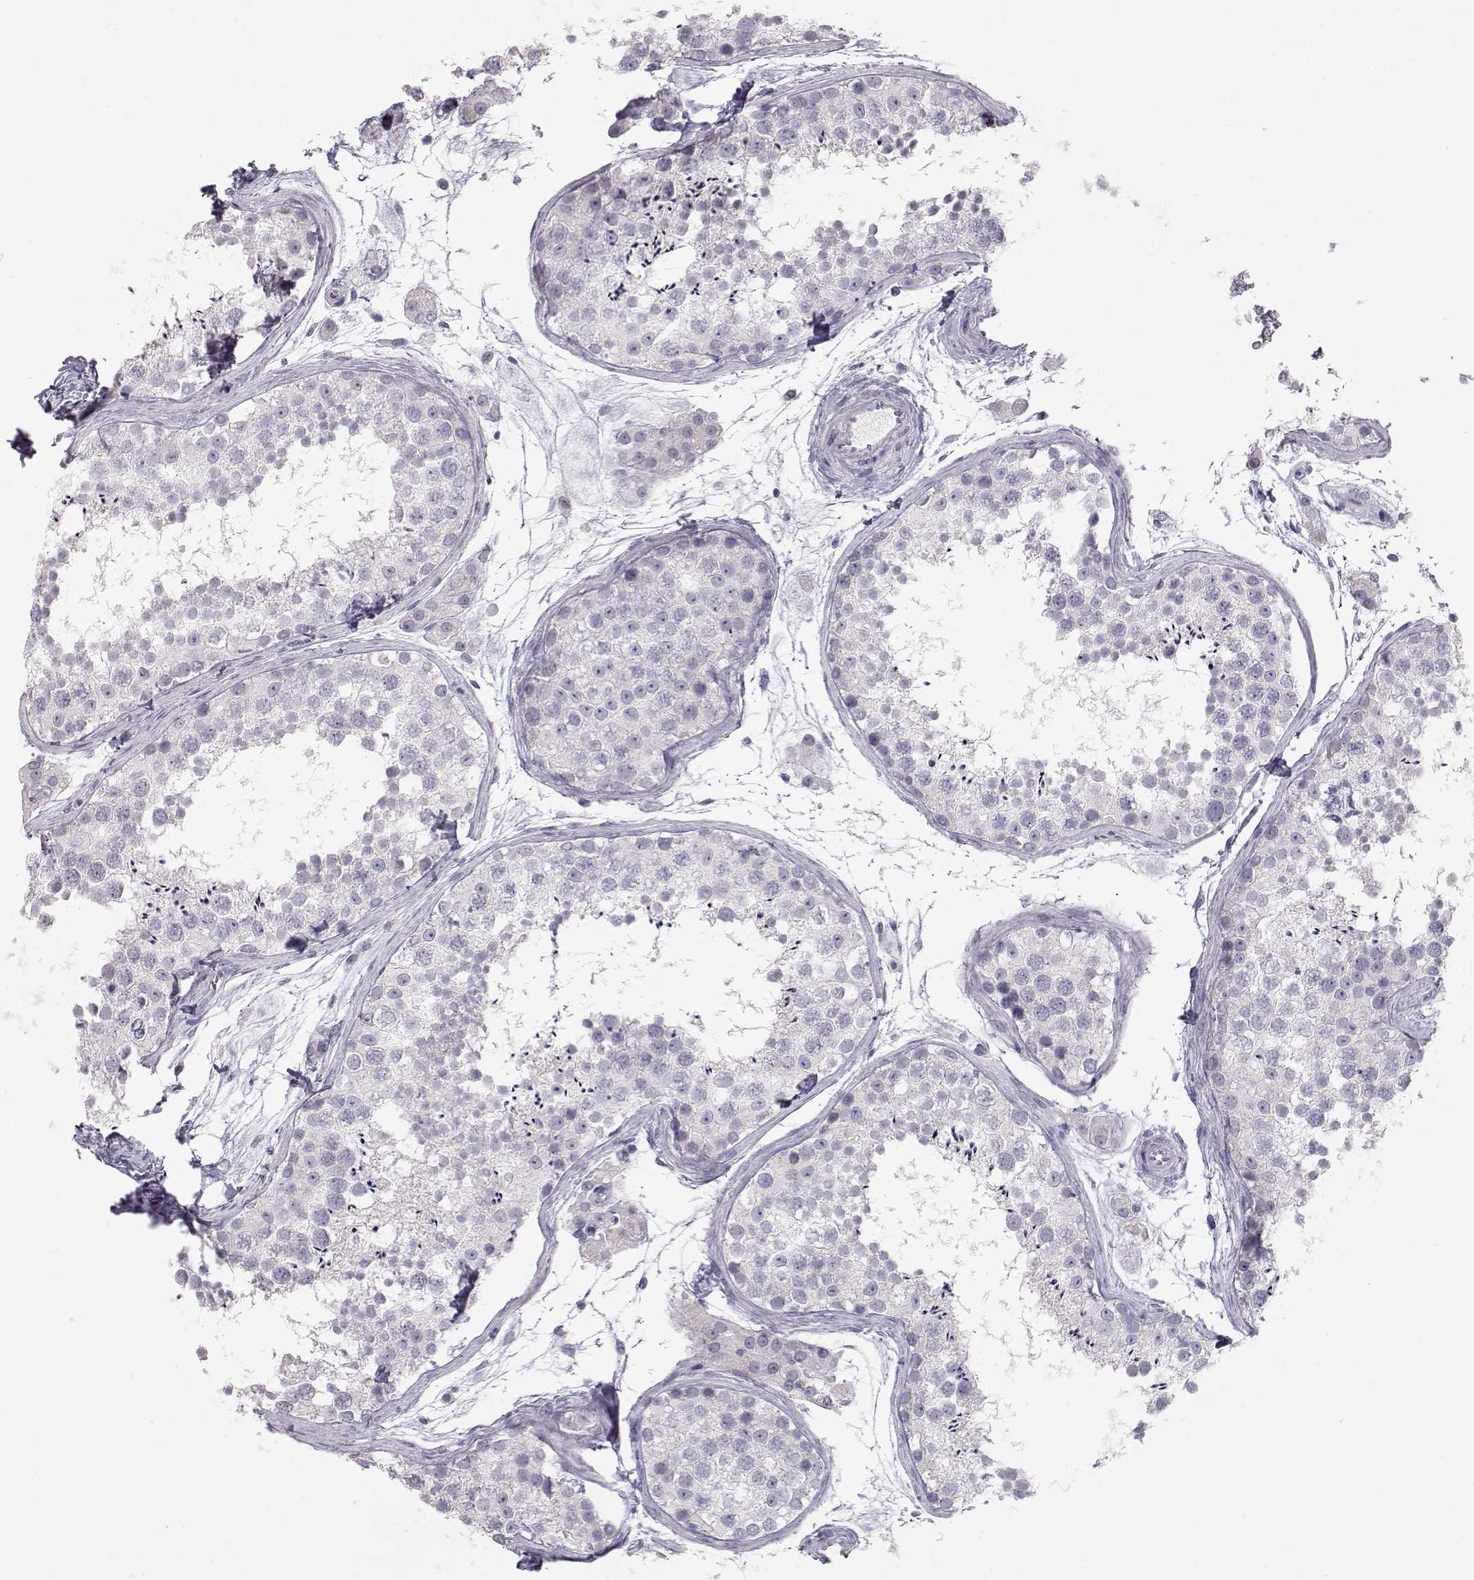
{"staining": {"intensity": "negative", "quantity": "none", "location": "none"}, "tissue": "testis", "cell_type": "Cells in seminiferous ducts", "image_type": "normal", "snomed": [{"axis": "morphology", "description": "Normal tissue, NOS"}, {"axis": "topography", "description": "Testis"}], "caption": "Image shows no protein staining in cells in seminiferous ducts of normal testis.", "gene": "LAMB3", "patient": {"sex": "male", "age": 41}}